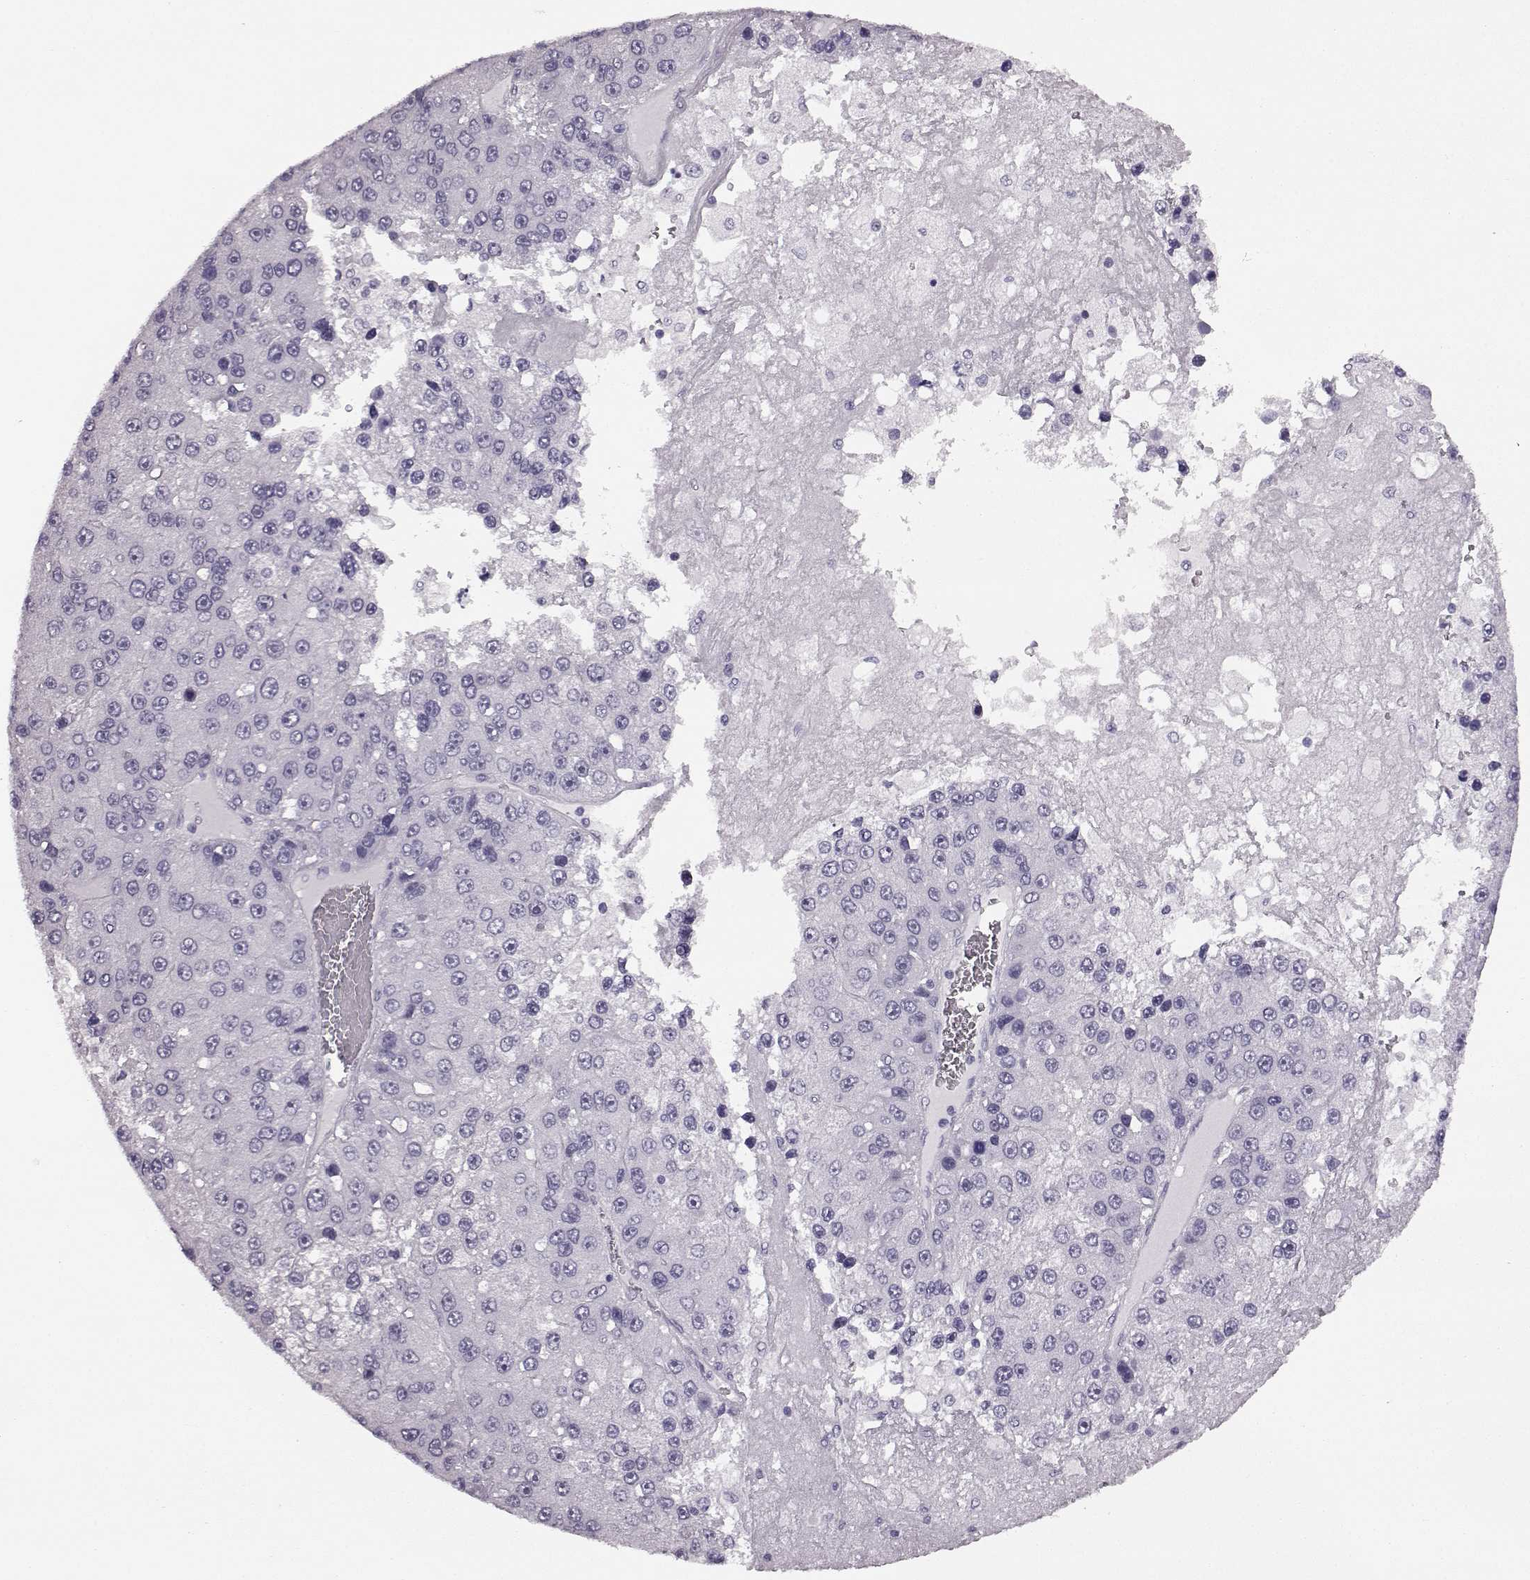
{"staining": {"intensity": "negative", "quantity": "none", "location": "none"}, "tissue": "liver cancer", "cell_type": "Tumor cells", "image_type": "cancer", "snomed": [{"axis": "morphology", "description": "Carcinoma, Hepatocellular, NOS"}, {"axis": "topography", "description": "Liver"}], "caption": "Human hepatocellular carcinoma (liver) stained for a protein using immunohistochemistry (IHC) demonstrates no staining in tumor cells.", "gene": "PRPH2", "patient": {"sex": "female", "age": 73}}